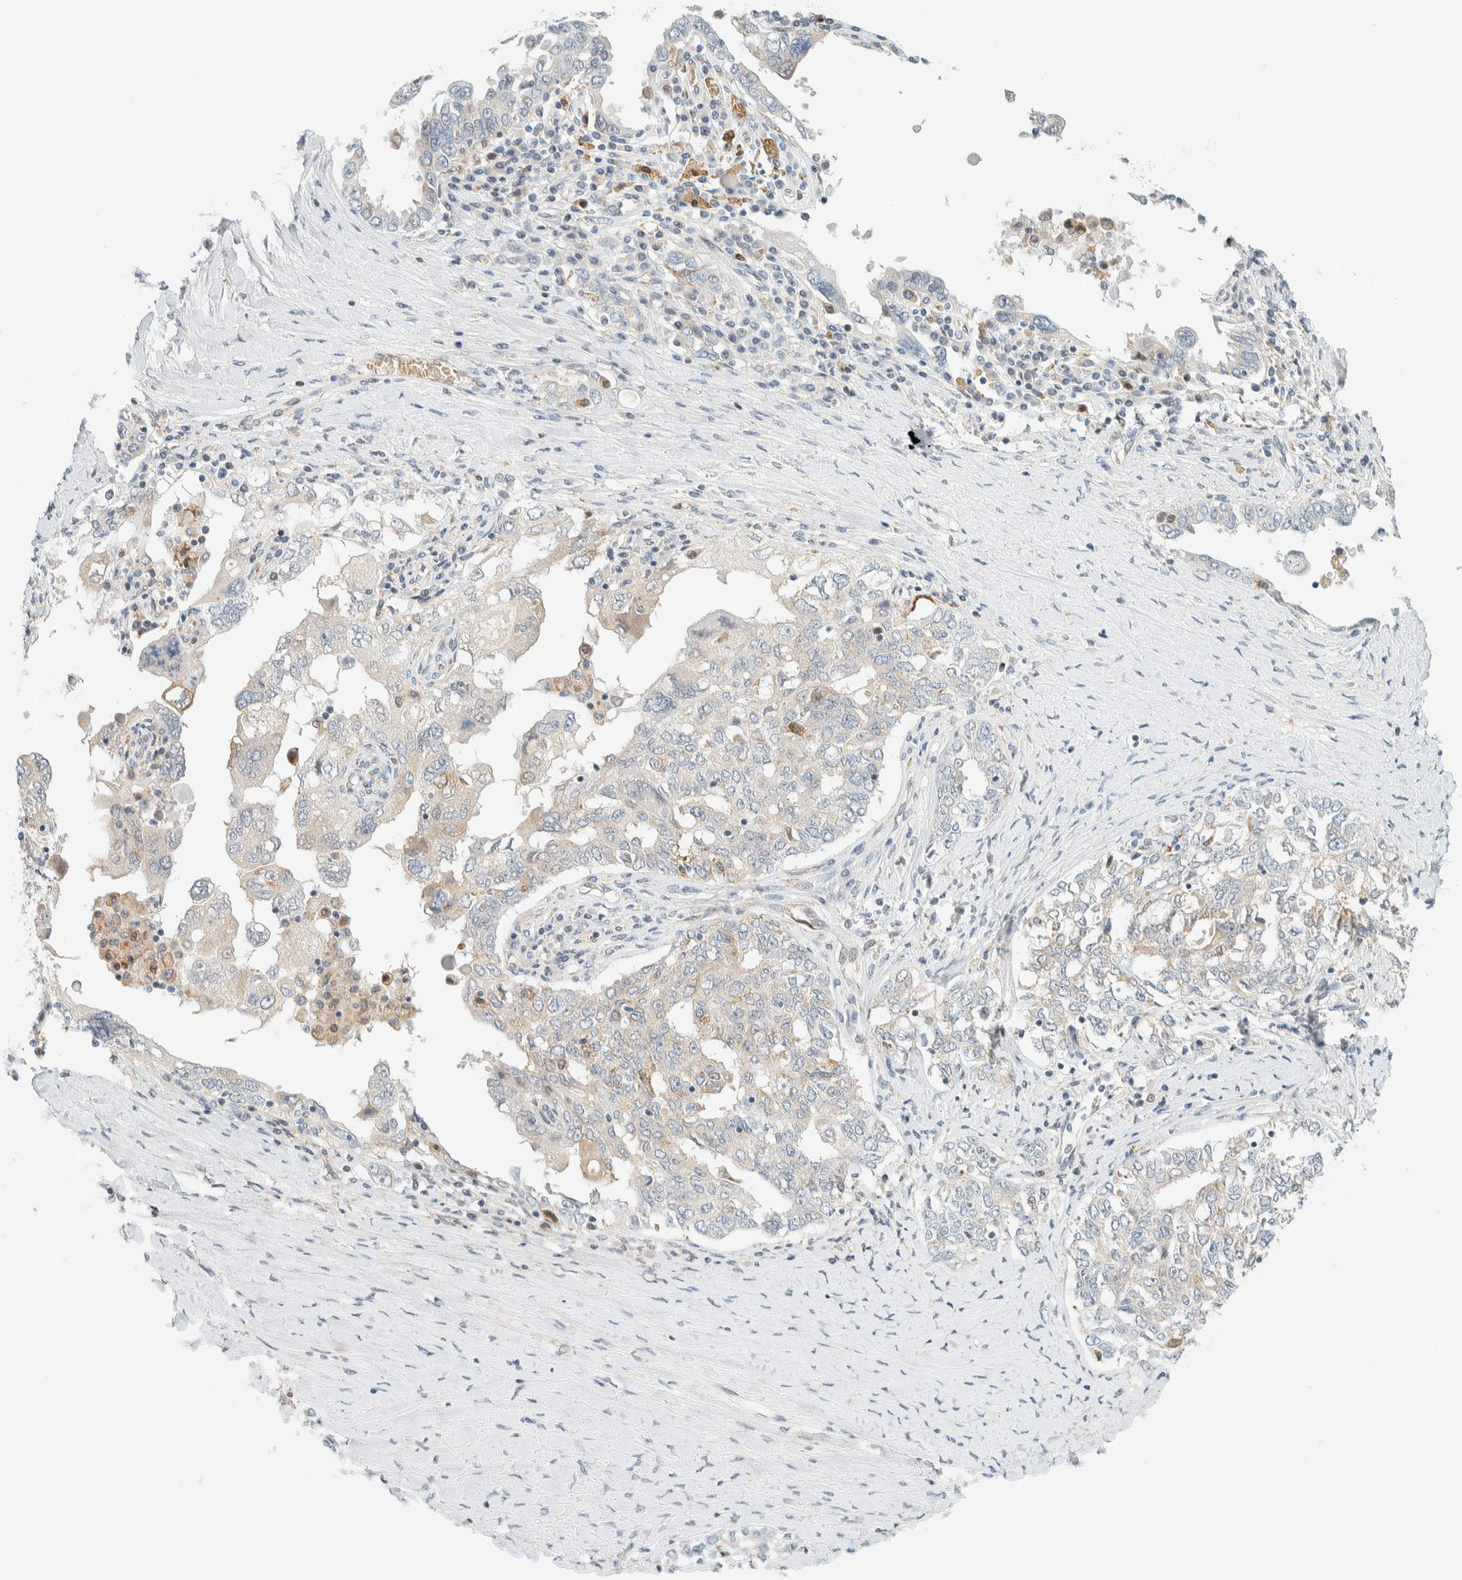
{"staining": {"intensity": "weak", "quantity": "<25%", "location": "cytoplasmic/membranous"}, "tissue": "ovarian cancer", "cell_type": "Tumor cells", "image_type": "cancer", "snomed": [{"axis": "morphology", "description": "Carcinoma, endometroid"}, {"axis": "topography", "description": "Ovary"}], "caption": "High power microscopy histopathology image of an immunohistochemistry histopathology image of ovarian endometroid carcinoma, revealing no significant expression in tumor cells.", "gene": "SUMF2", "patient": {"sex": "female", "age": 62}}